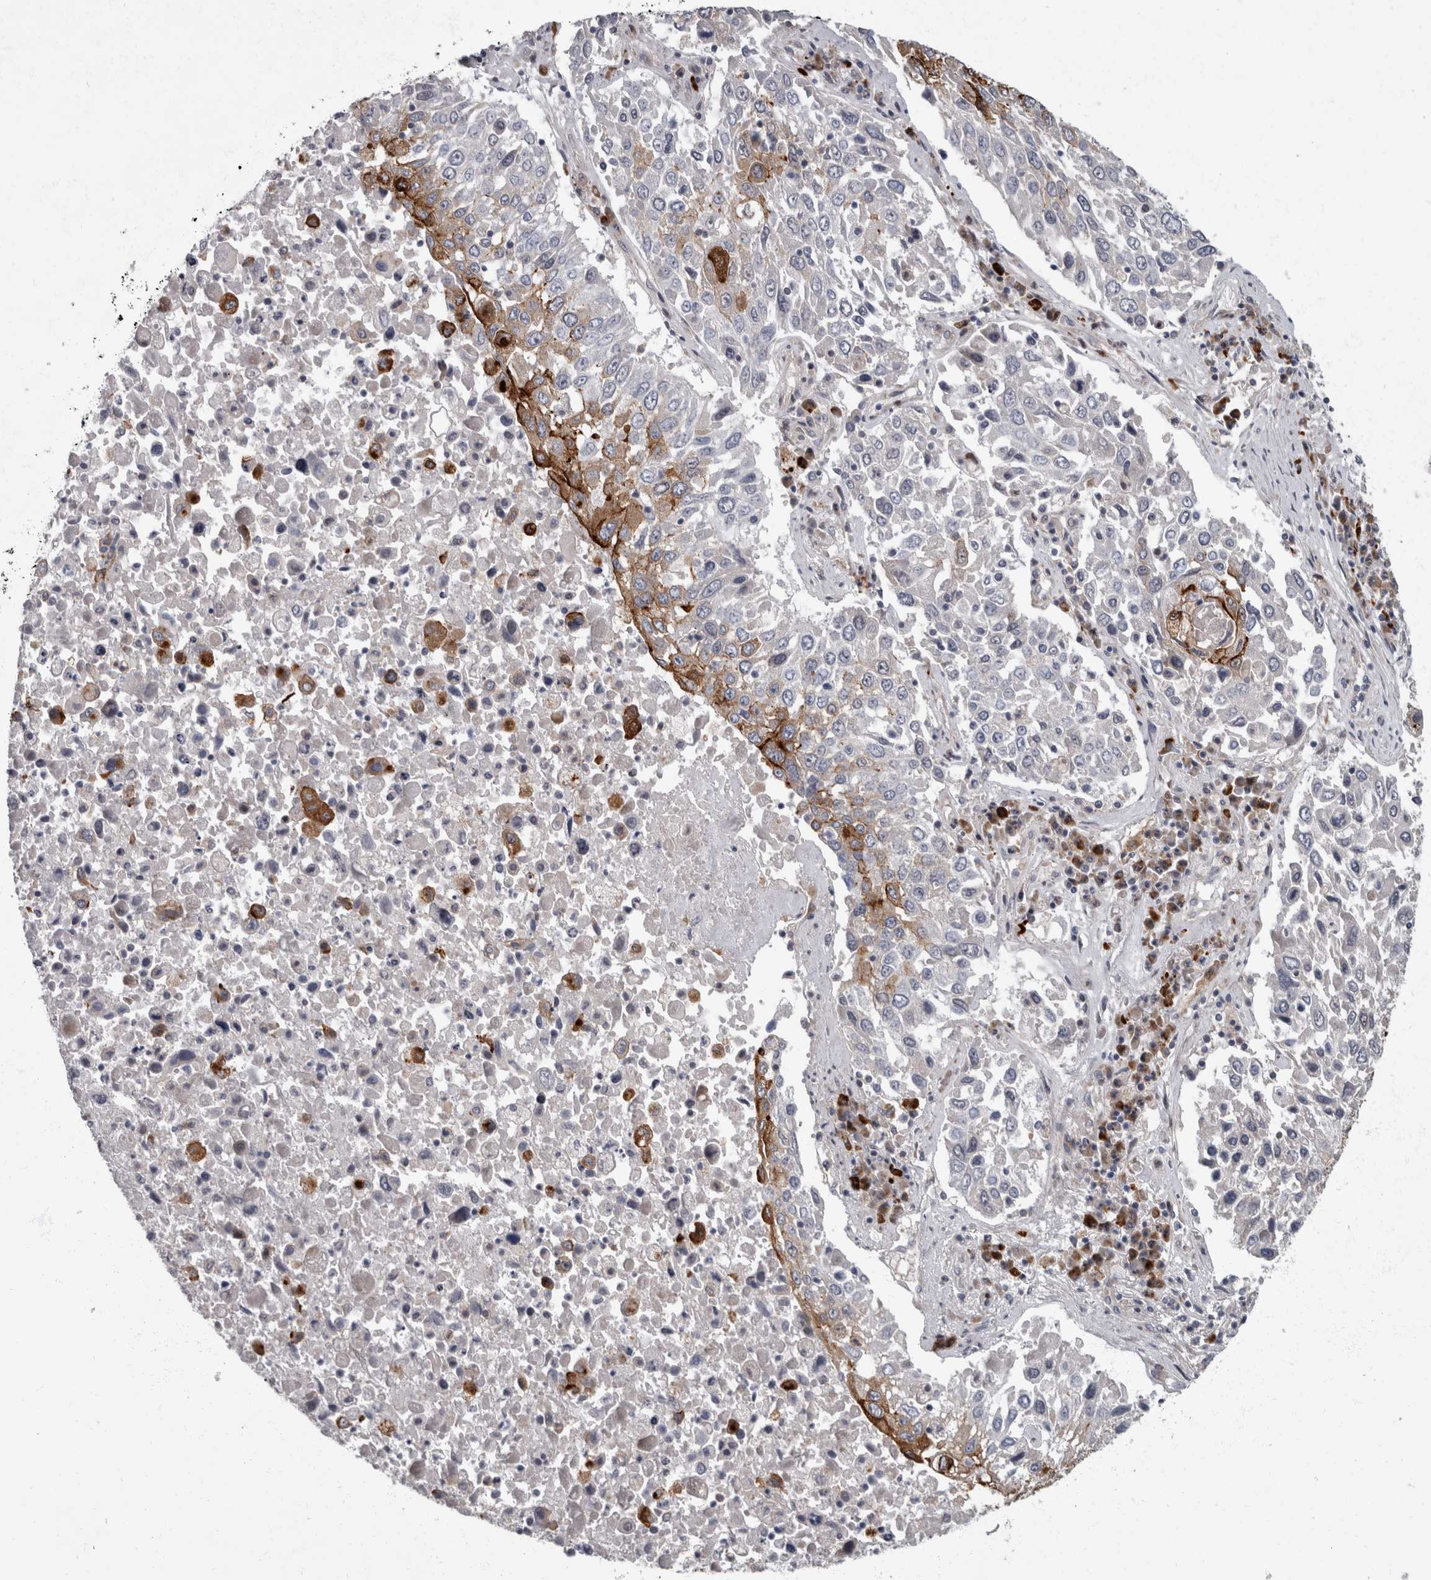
{"staining": {"intensity": "strong", "quantity": "<25%", "location": "cytoplasmic/membranous"}, "tissue": "lung cancer", "cell_type": "Tumor cells", "image_type": "cancer", "snomed": [{"axis": "morphology", "description": "Squamous cell carcinoma, NOS"}, {"axis": "topography", "description": "Lung"}], "caption": "Immunohistochemical staining of lung squamous cell carcinoma reveals medium levels of strong cytoplasmic/membranous expression in about <25% of tumor cells.", "gene": "CDC42BPG", "patient": {"sex": "male", "age": 65}}